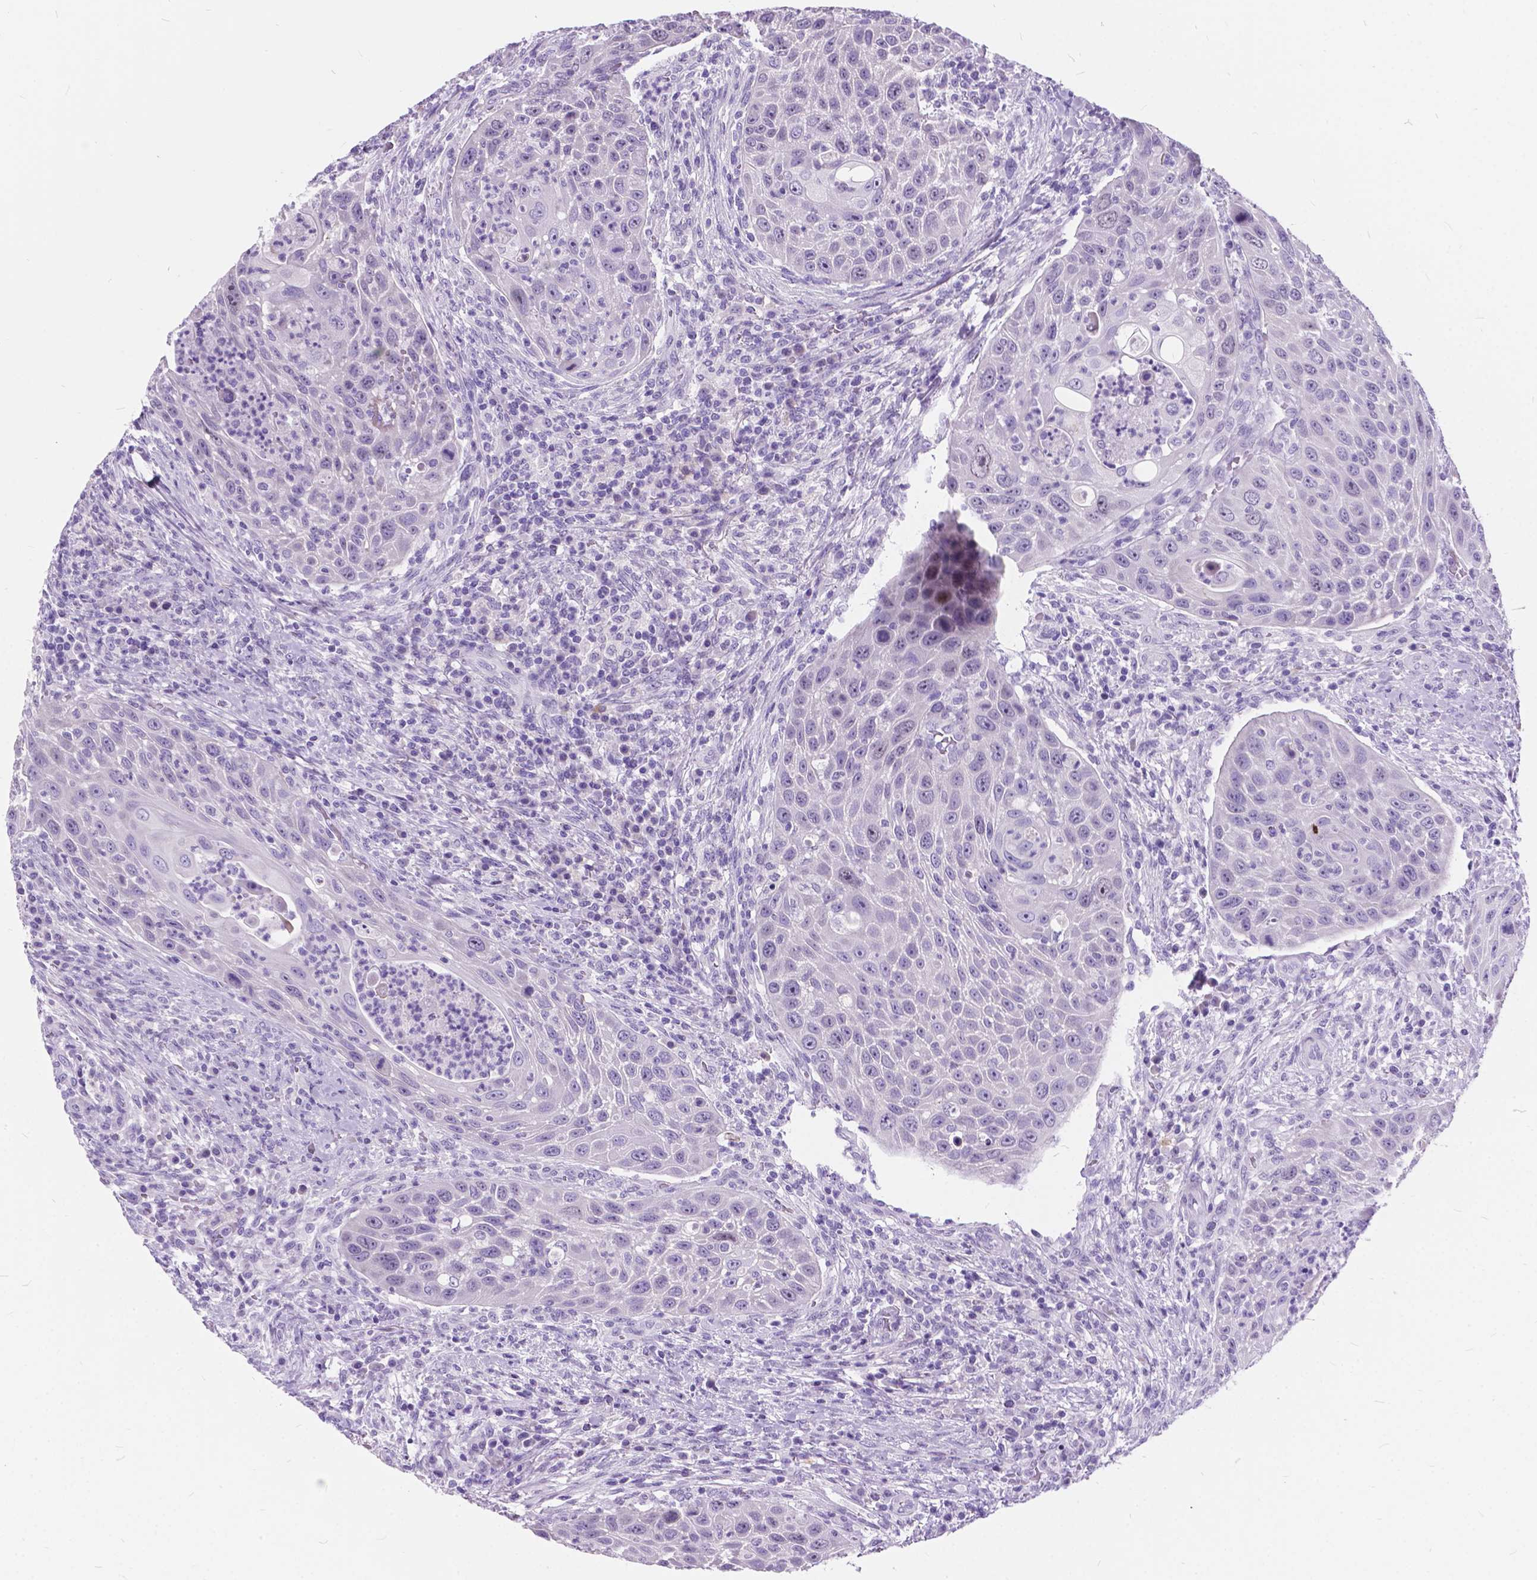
{"staining": {"intensity": "negative", "quantity": "none", "location": "none"}, "tissue": "head and neck cancer", "cell_type": "Tumor cells", "image_type": "cancer", "snomed": [{"axis": "morphology", "description": "Squamous cell carcinoma, NOS"}, {"axis": "topography", "description": "Head-Neck"}], "caption": "Tumor cells are negative for protein expression in human head and neck squamous cell carcinoma. (DAB (3,3'-diaminobenzidine) IHC with hematoxylin counter stain).", "gene": "BSND", "patient": {"sex": "male", "age": 69}}